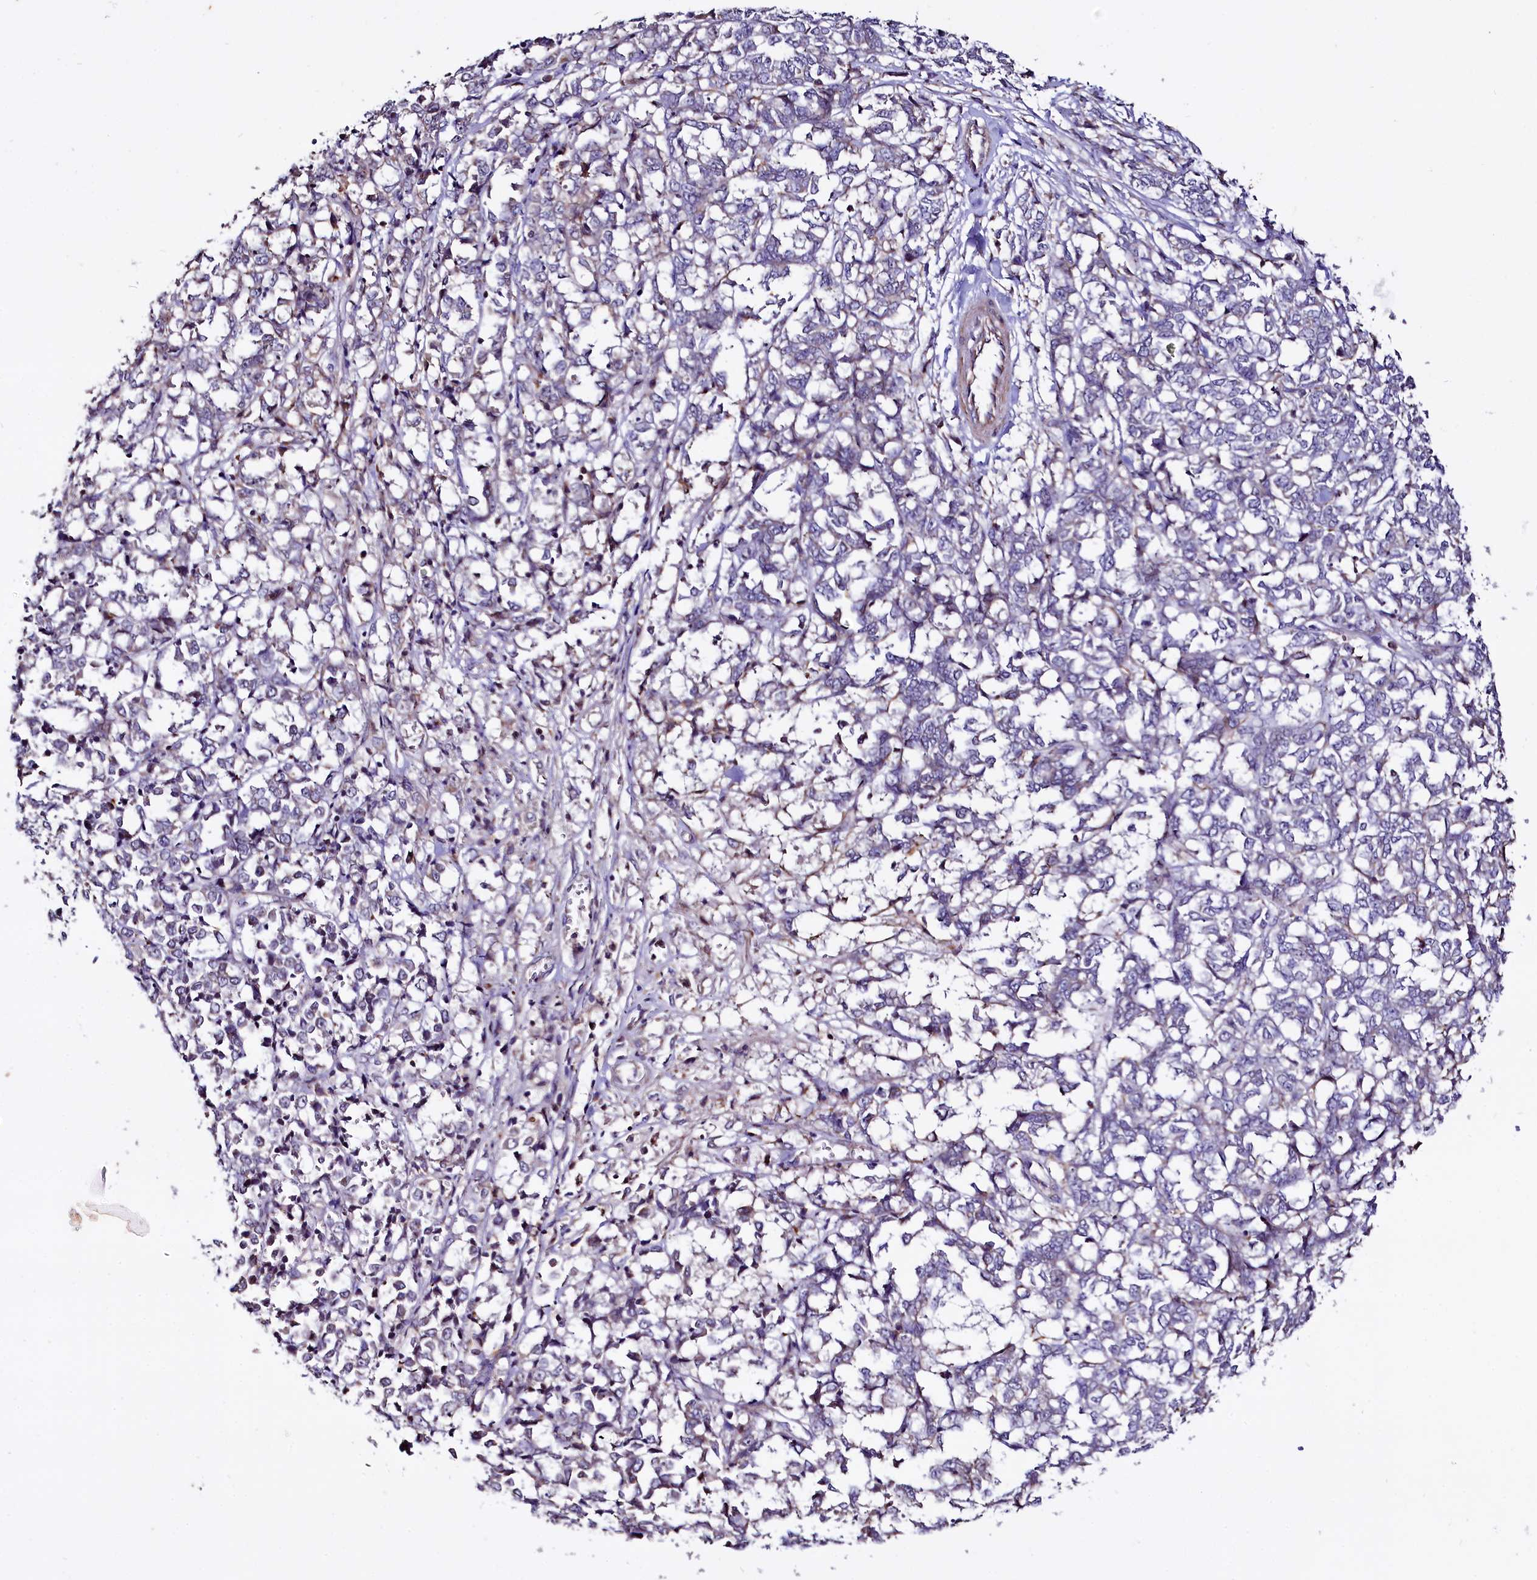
{"staining": {"intensity": "negative", "quantity": "none", "location": "none"}, "tissue": "melanoma", "cell_type": "Tumor cells", "image_type": "cancer", "snomed": [{"axis": "morphology", "description": "Malignant melanoma, NOS"}, {"axis": "topography", "description": "Skin"}], "caption": "Melanoma stained for a protein using immunohistochemistry (IHC) reveals no staining tumor cells.", "gene": "RPUSD3", "patient": {"sex": "female", "age": 72}}